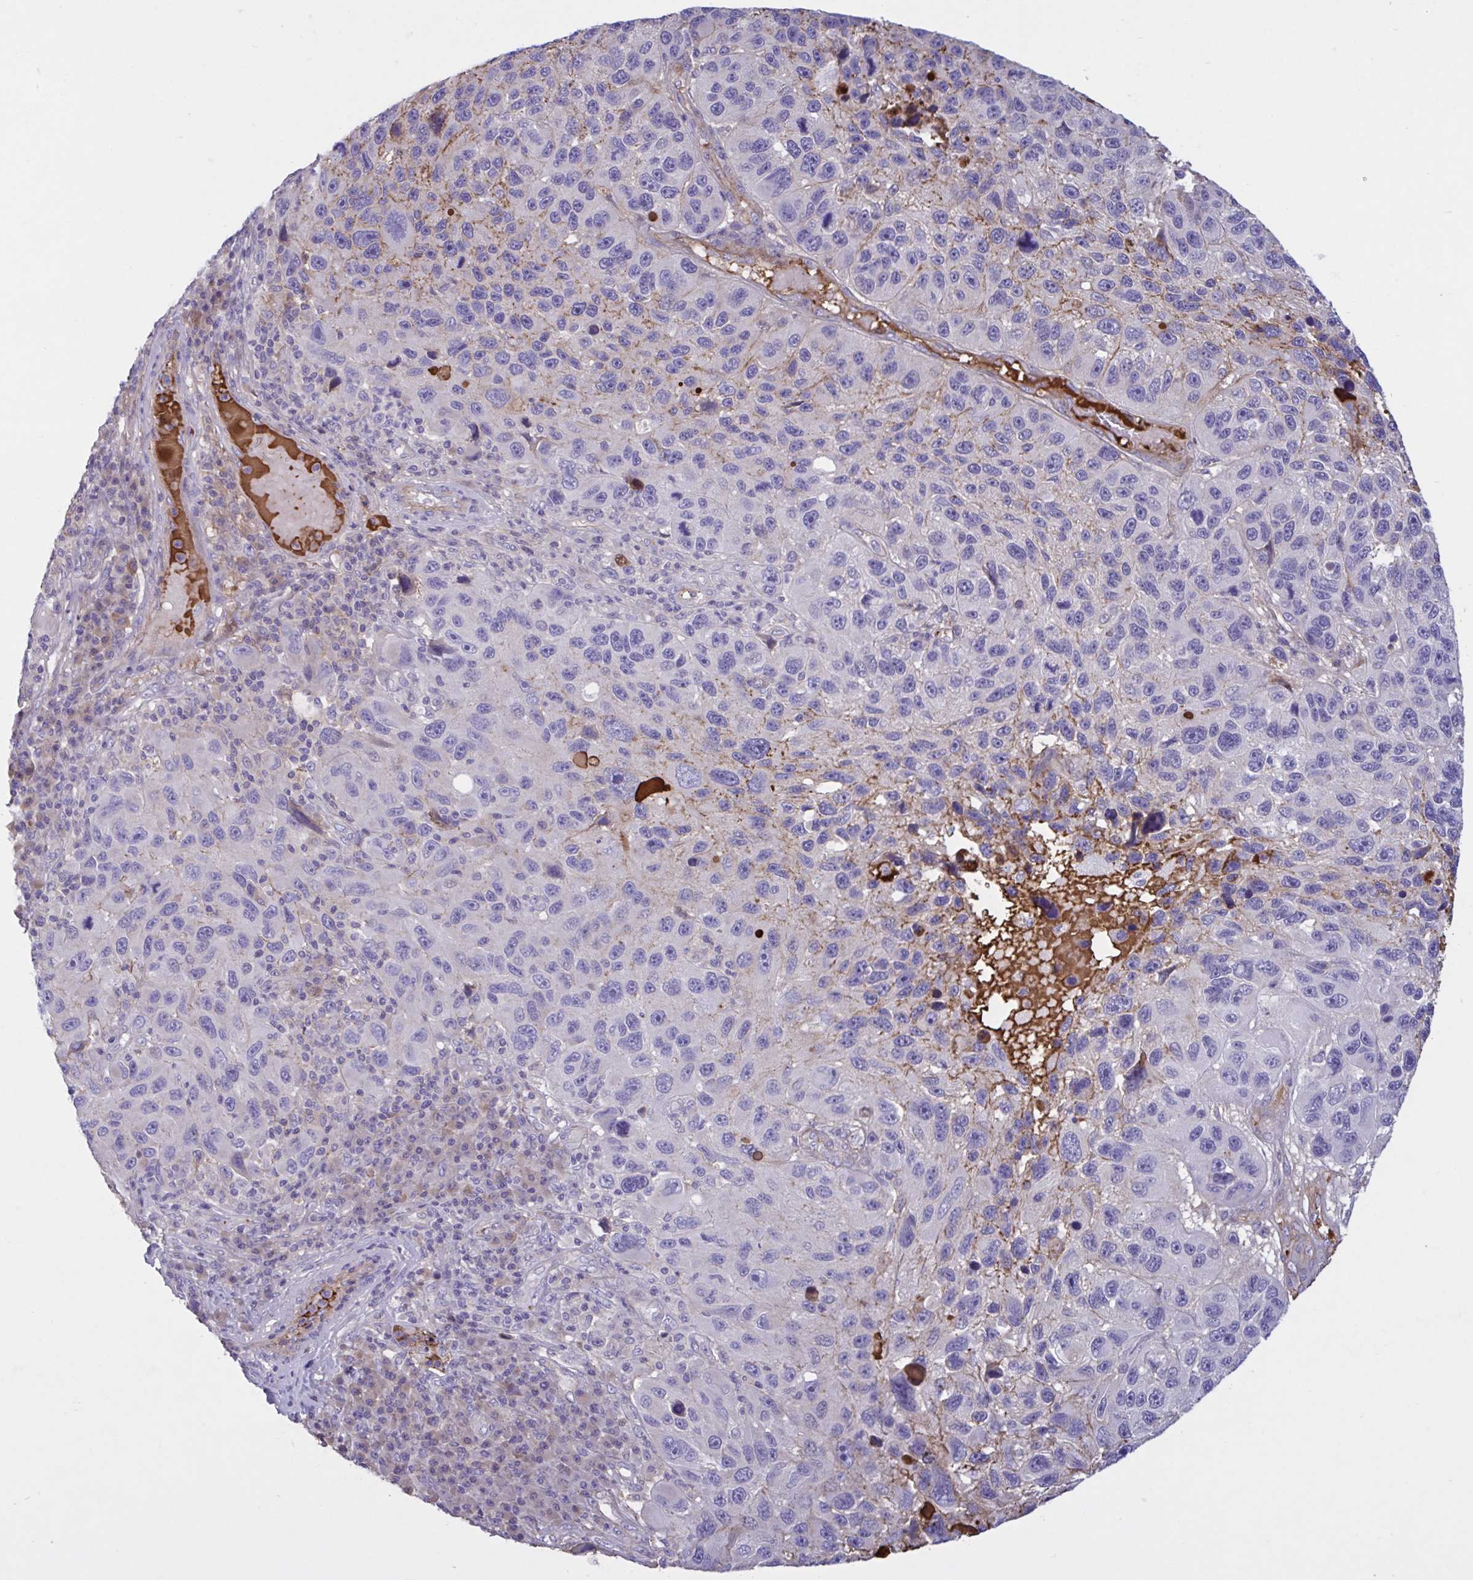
{"staining": {"intensity": "negative", "quantity": "none", "location": "none"}, "tissue": "melanoma", "cell_type": "Tumor cells", "image_type": "cancer", "snomed": [{"axis": "morphology", "description": "Malignant melanoma, NOS"}, {"axis": "topography", "description": "Skin"}], "caption": "Tumor cells show no significant protein expression in malignant melanoma.", "gene": "IL1R1", "patient": {"sex": "male", "age": 53}}